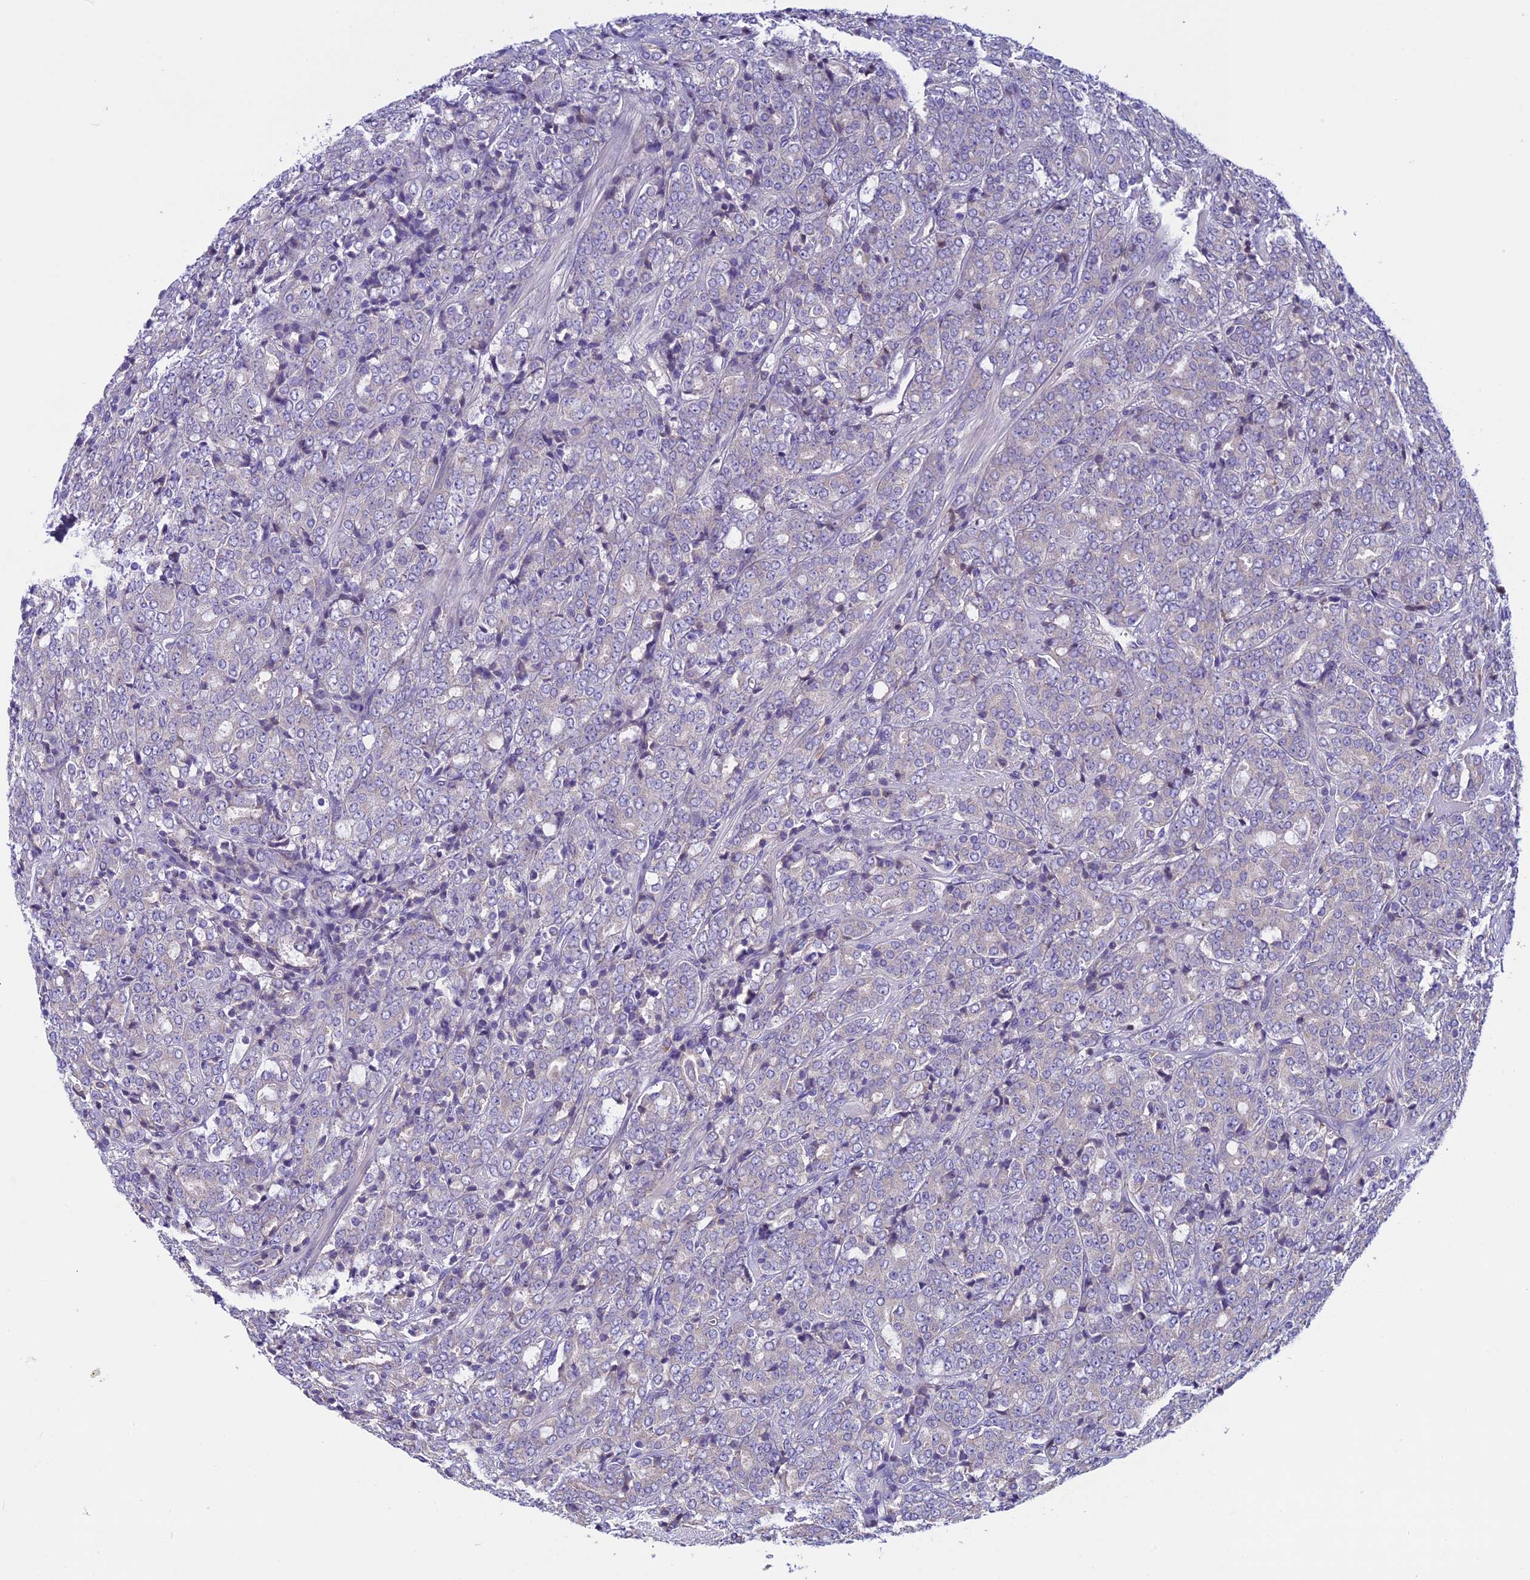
{"staining": {"intensity": "negative", "quantity": "none", "location": "none"}, "tissue": "prostate cancer", "cell_type": "Tumor cells", "image_type": "cancer", "snomed": [{"axis": "morphology", "description": "Adenocarcinoma, High grade"}, {"axis": "topography", "description": "Prostate"}], "caption": "Human prostate cancer (high-grade adenocarcinoma) stained for a protein using immunohistochemistry (IHC) shows no positivity in tumor cells.", "gene": "DCTN5", "patient": {"sex": "male", "age": 62}}